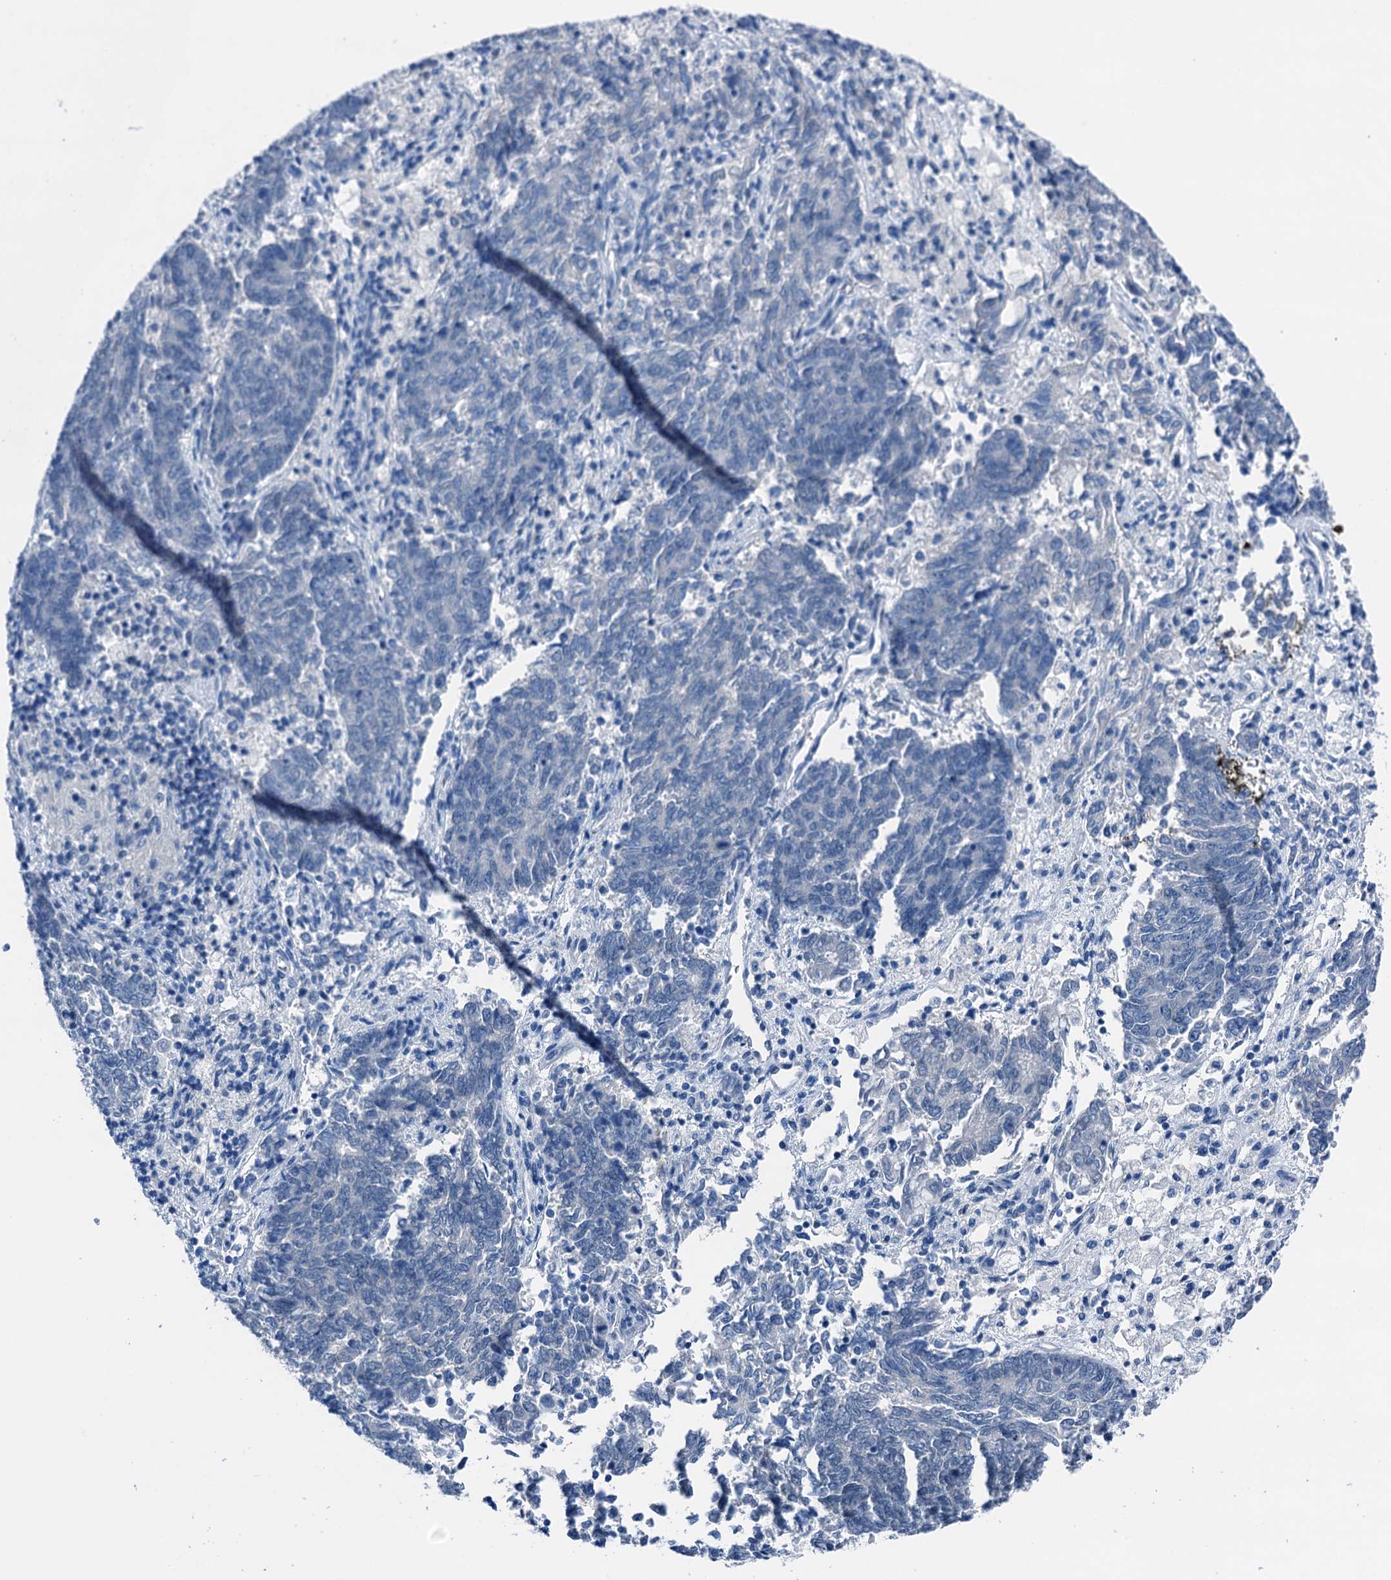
{"staining": {"intensity": "negative", "quantity": "none", "location": "none"}, "tissue": "endometrial cancer", "cell_type": "Tumor cells", "image_type": "cancer", "snomed": [{"axis": "morphology", "description": "Adenocarcinoma, NOS"}, {"axis": "topography", "description": "Endometrium"}], "caption": "A high-resolution histopathology image shows IHC staining of endometrial cancer, which displays no significant expression in tumor cells. Nuclei are stained in blue.", "gene": "CBLN3", "patient": {"sex": "female", "age": 80}}